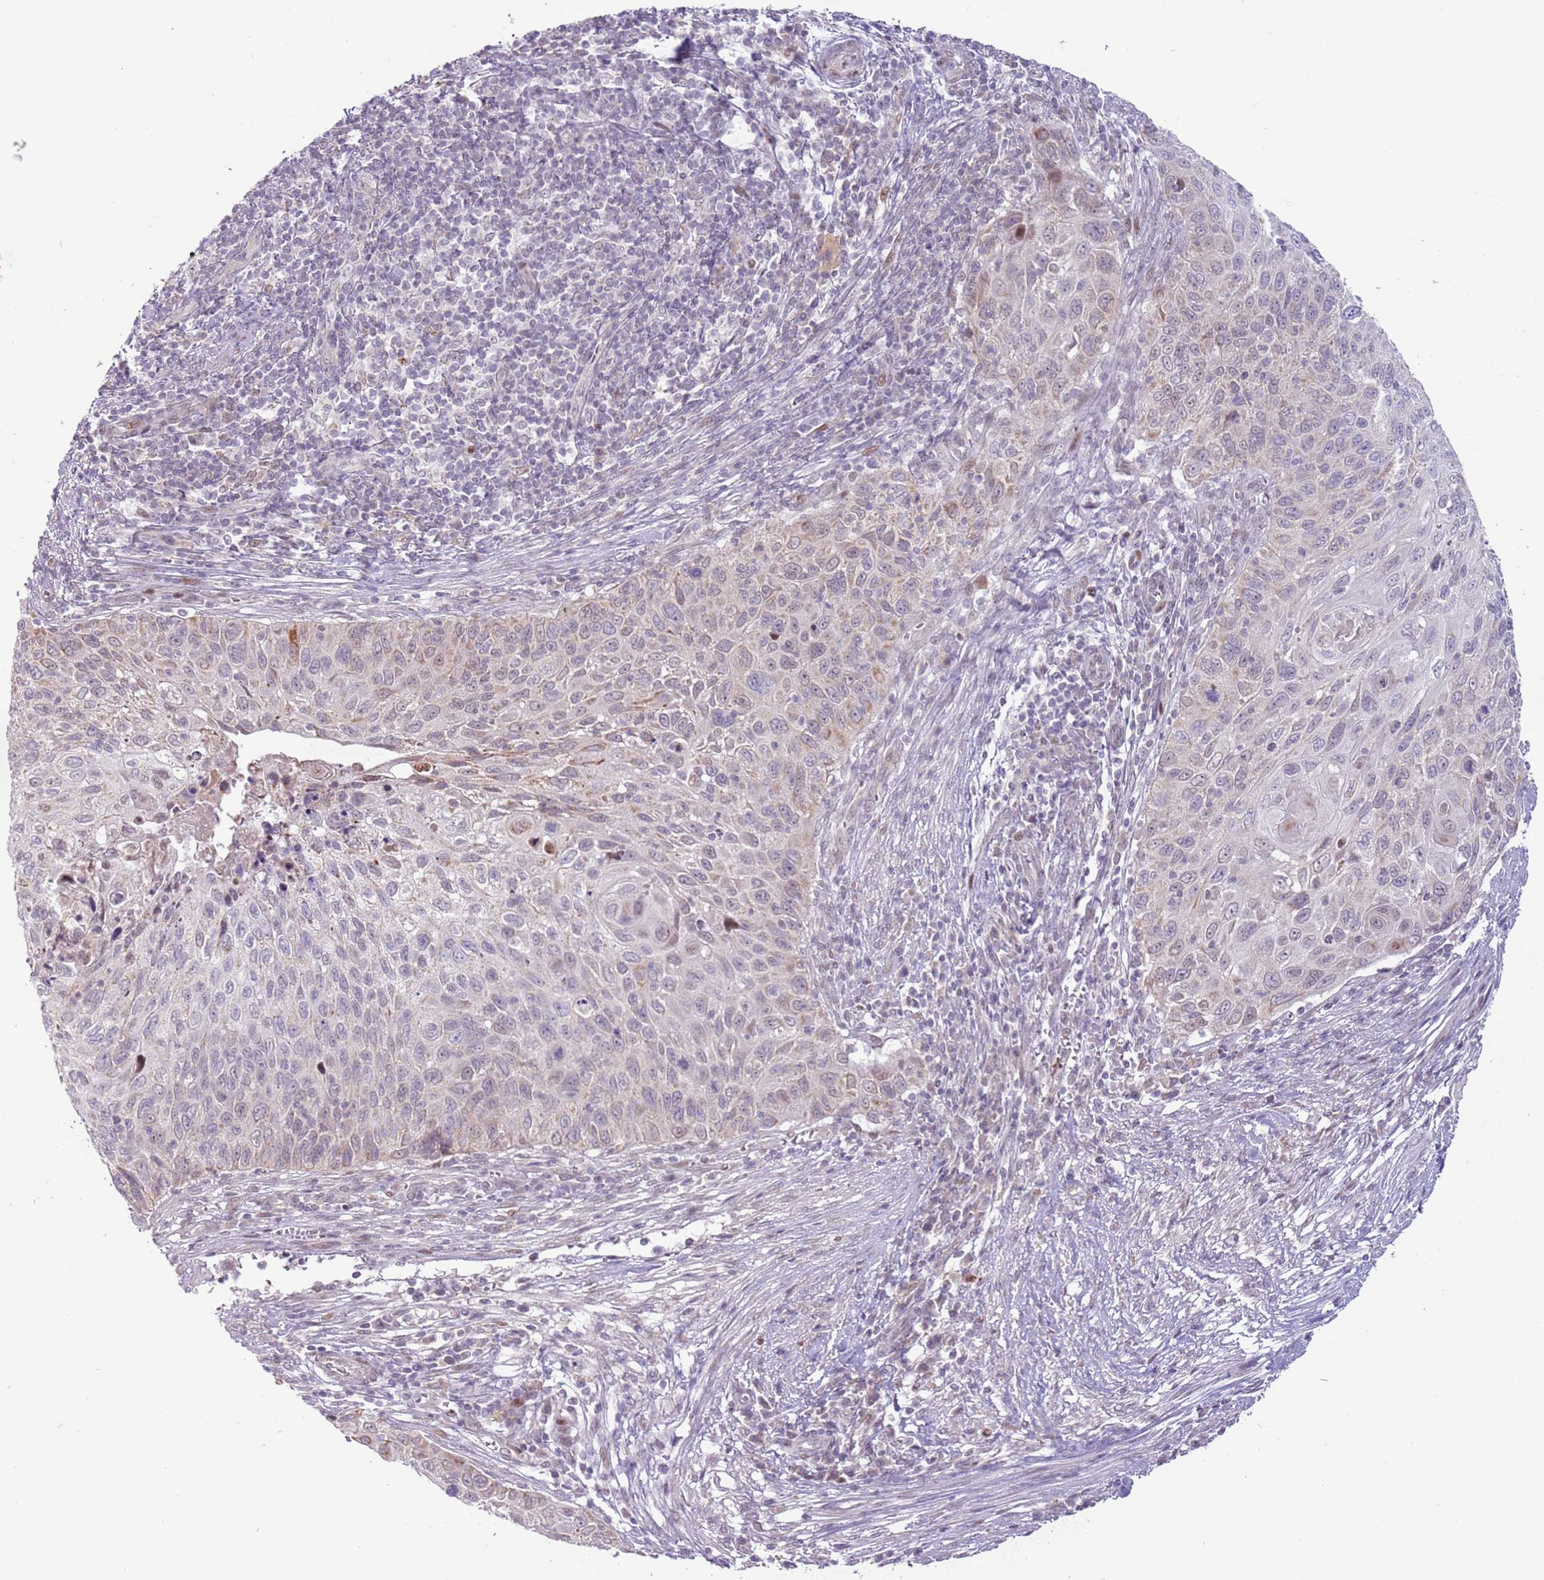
{"staining": {"intensity": "weak", "quantity": "<25%", "location": "cytoplasmic/membranous,nuclear"}, "tissue": "cervical cancer", "cell_type": "Tumor cells", "image_type": "cancer", "snomed": [{"axis": "morphology", "description": "Squamous cell carcinoma, NOS"}, {"axis": "topography", "description": "Cervix"}], "caption": "This image is of cervical cancer (squamous cell carcinoma) stained with immunohistochemistry to label a protein in brown with the nuclei are counter-stained blue. There is no staining in tumor cells.", "gene": "MLLT11", "patient": {"sex": "female", "age": 70}}